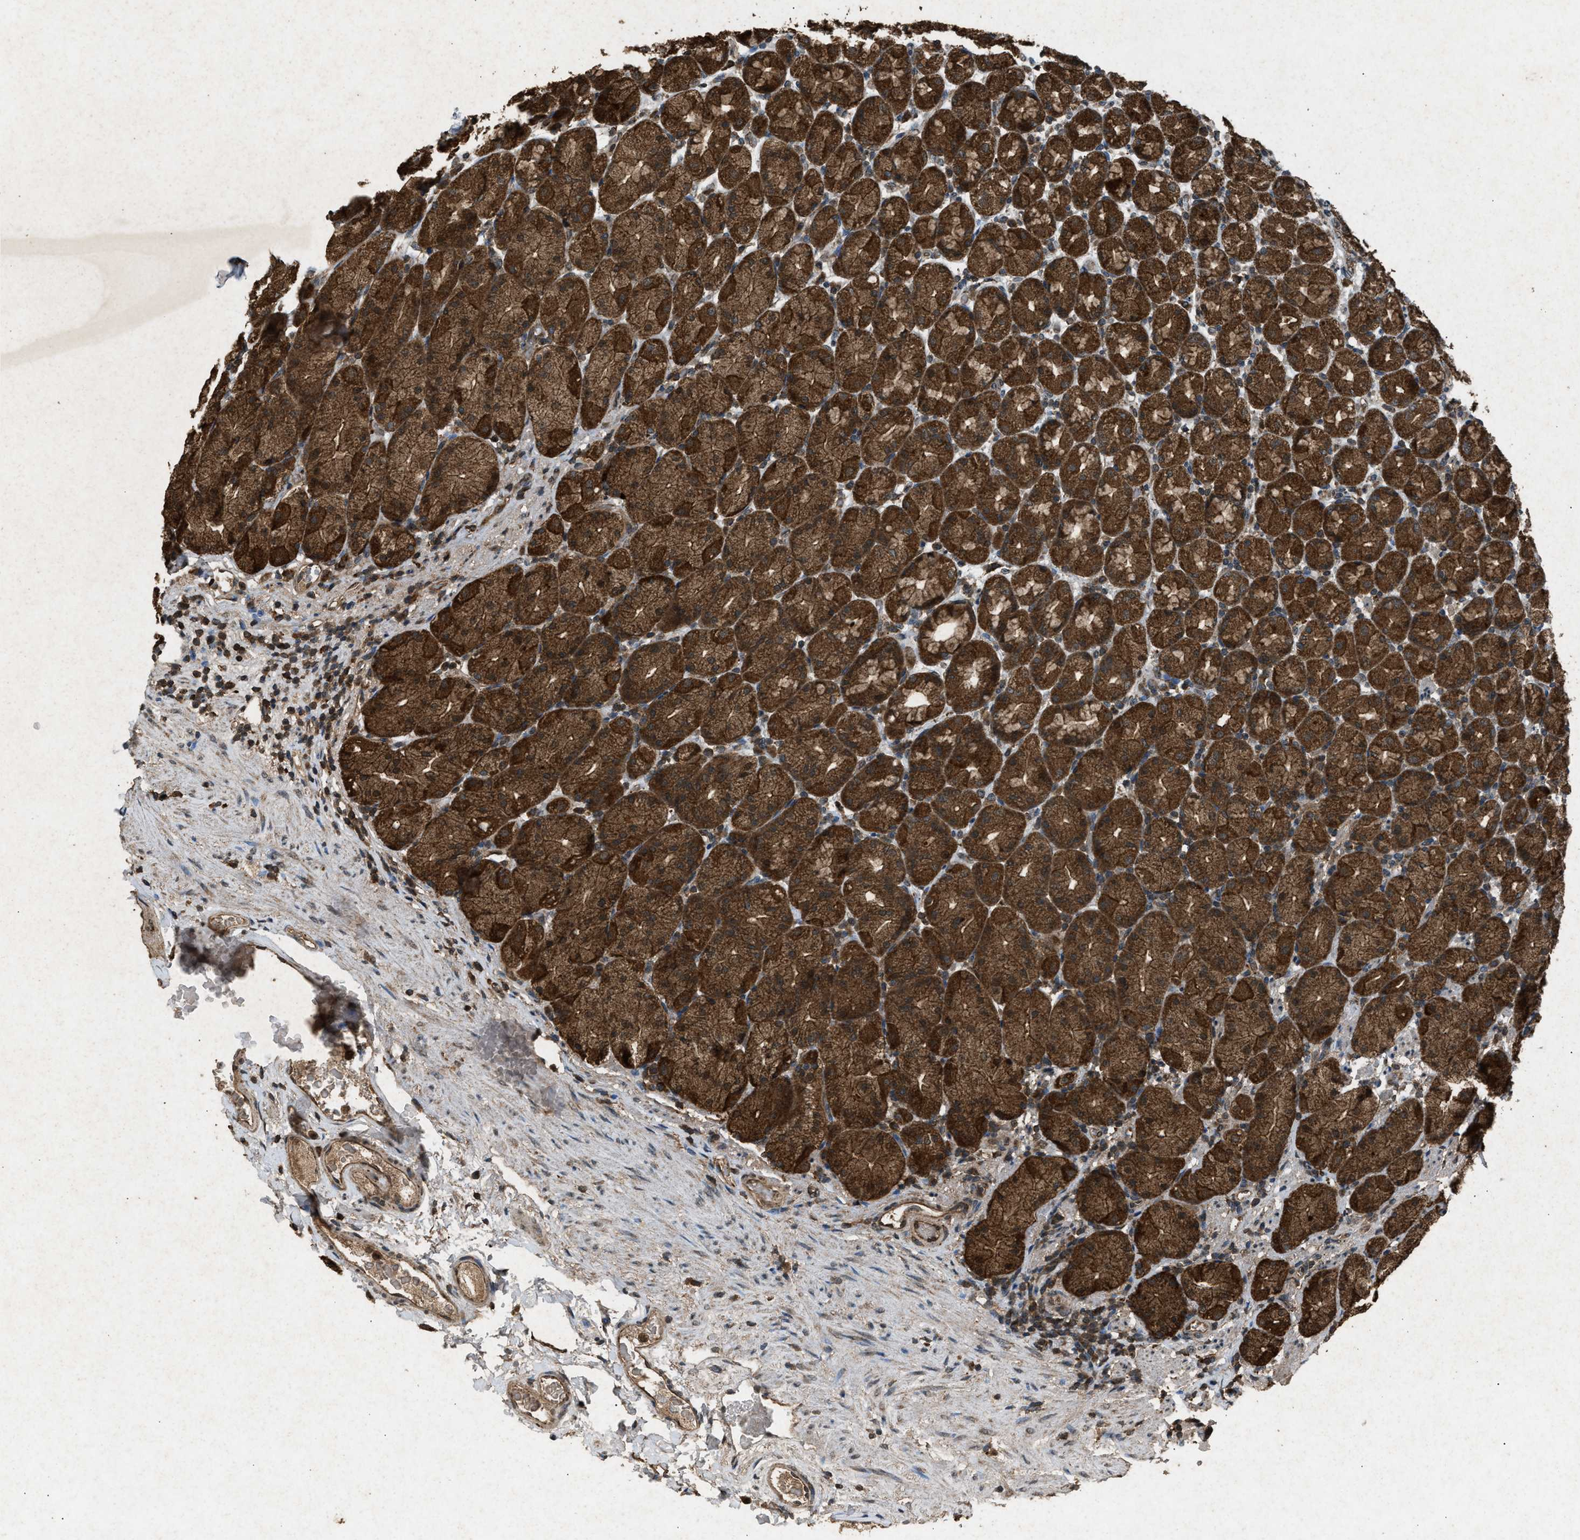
{"staining": {"intensity": "strong", "quantity": ">75%", "location": "cytoplasmic/membranous"}, "tissue": "stomach", "cell_type": "Glandular cells", "image_type": "normal", "snomed": [{"axis": "morphology", "description": "Normal tissue, NOS"}, {"axis": "topography", "description": "Stomach, upper"}], "caption": "Unremarkable stomach exhibits strong cytoplasmic/membranous expression in approximately >75% of glandular cells, visualized by immunohistochemistry. (Brightfield microscopy of DAB IHC at high magnification).", "gene": "OAS1", "patient": {"sex": "male", "age": 68}}